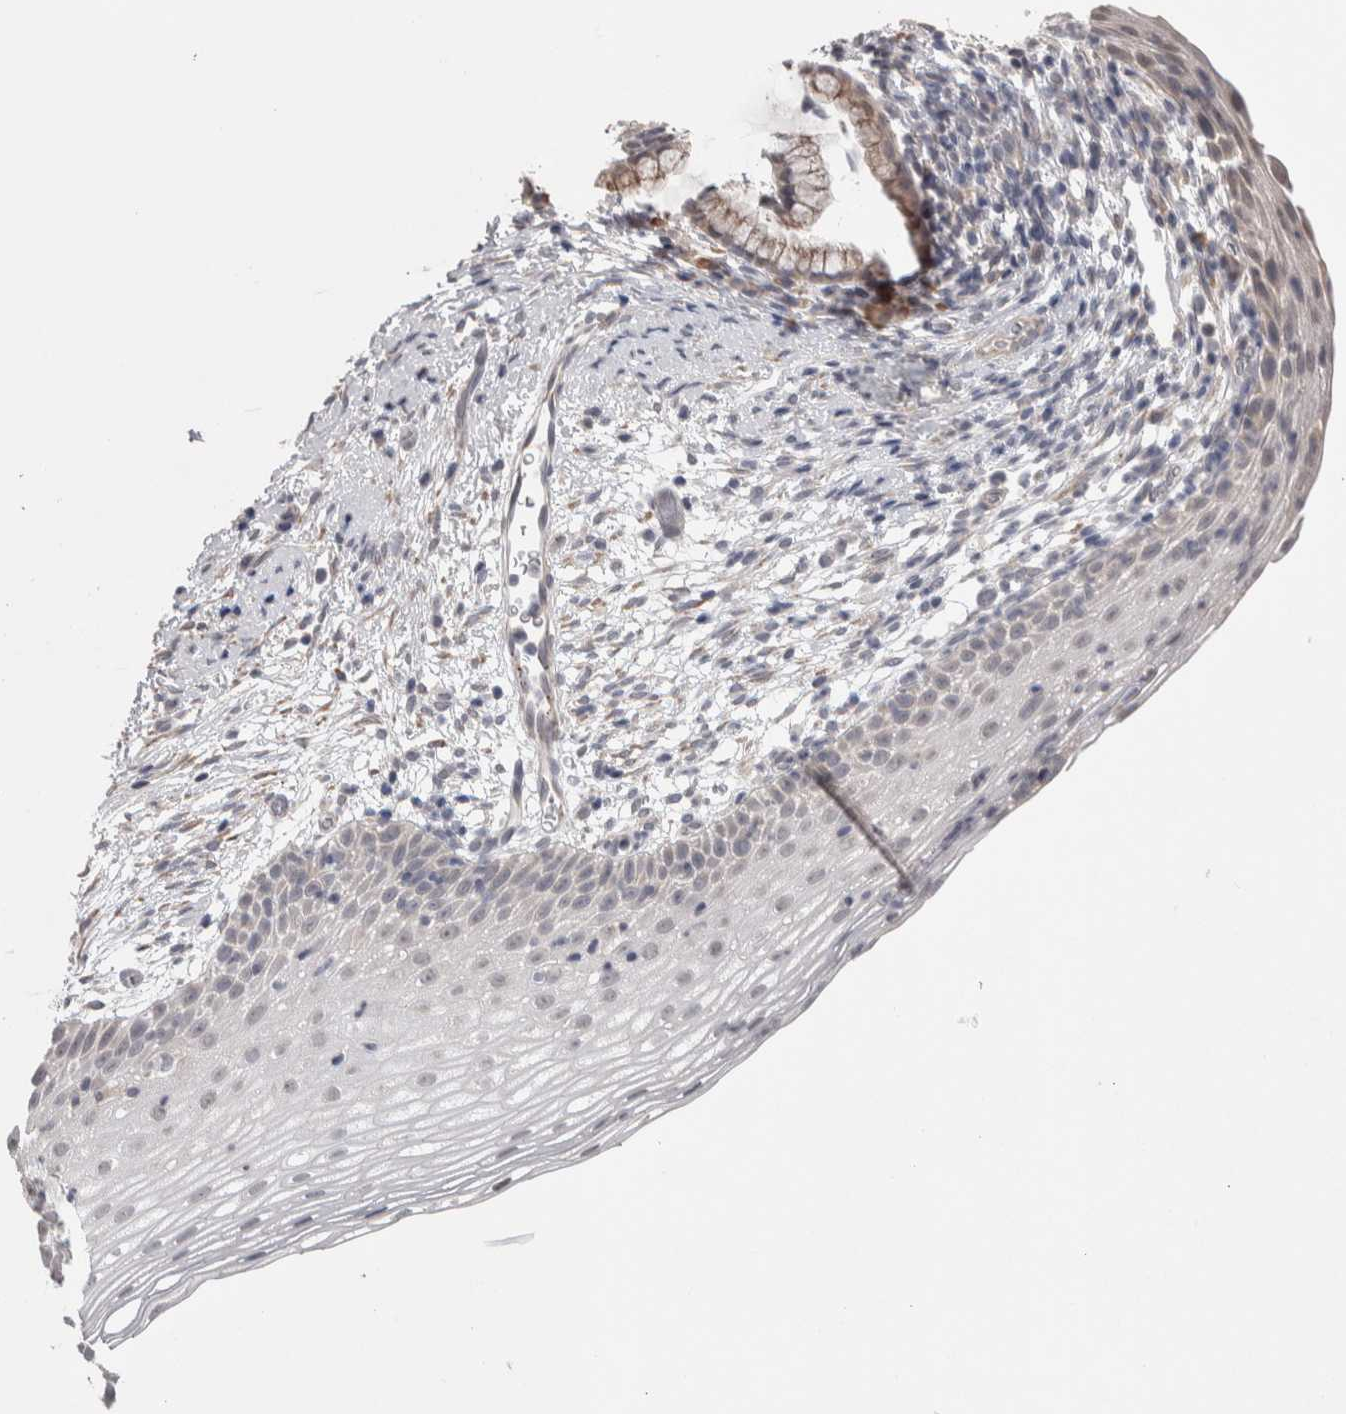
{"staining": {"intensity": "weak", "quantity": "<25%", "location": "cytoplasmic/membranous"}, "tissue": "cervix", "cell_type": "Glandular cells", "image_type": "normal", "snomed": [{"axis": "morphology", "description": "Normal tissue, NOS"}, {"axis": "topography", "description": "Cervix"}], "caption": "A histopathology image of cervix stained for a protein exhibits no brown staining in glandular cells.", "gene": "CUL2", "patient": {"sex": "female", "age": 72}}